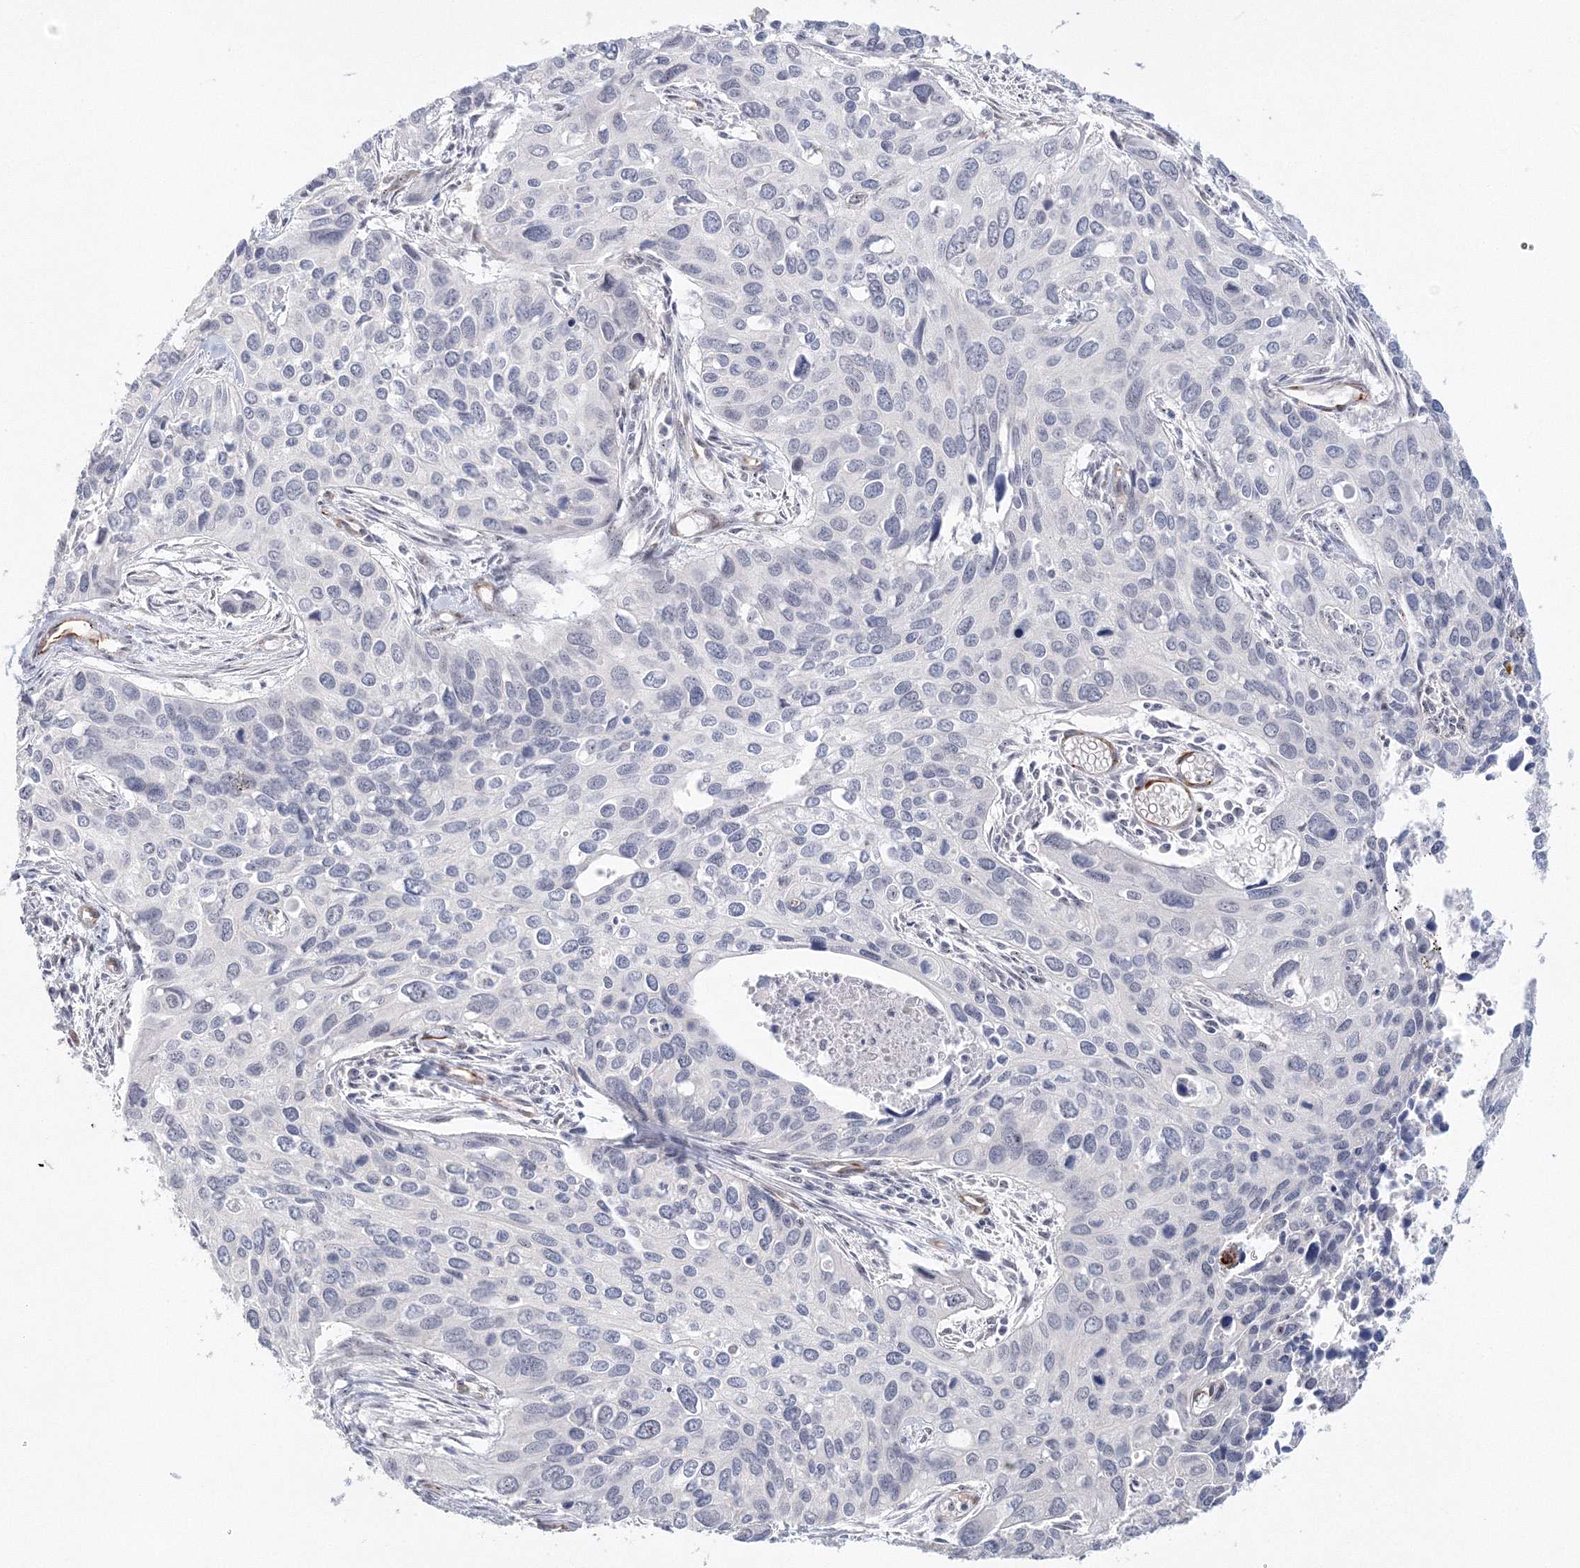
{"staining": {"intensity": "negative", "quantity": "none", "location": "none"}, "tissue": "cervical cancer", "cell_type": "Tumor cells", "image_type": "cancer", "snomed": [{"axis": "morphology", "description": "Squamous cell carcinoma, NOS"}, {"axis": "topography", "description": "Cervix"}], "caption": "This is a micrograph of immunohistochemistry (IHC) staining of cervical cancer, which shows no positivity in tumor cells. The staining was performed using DAB (3,3'-diaminobenzidine) to visualize the protein expression in brown, while the nuclei were stained in blue with hematoxylin (Magnification: 20x).", "gene": "SIRT7", "patient": {"sex": "female", "age": 55}}